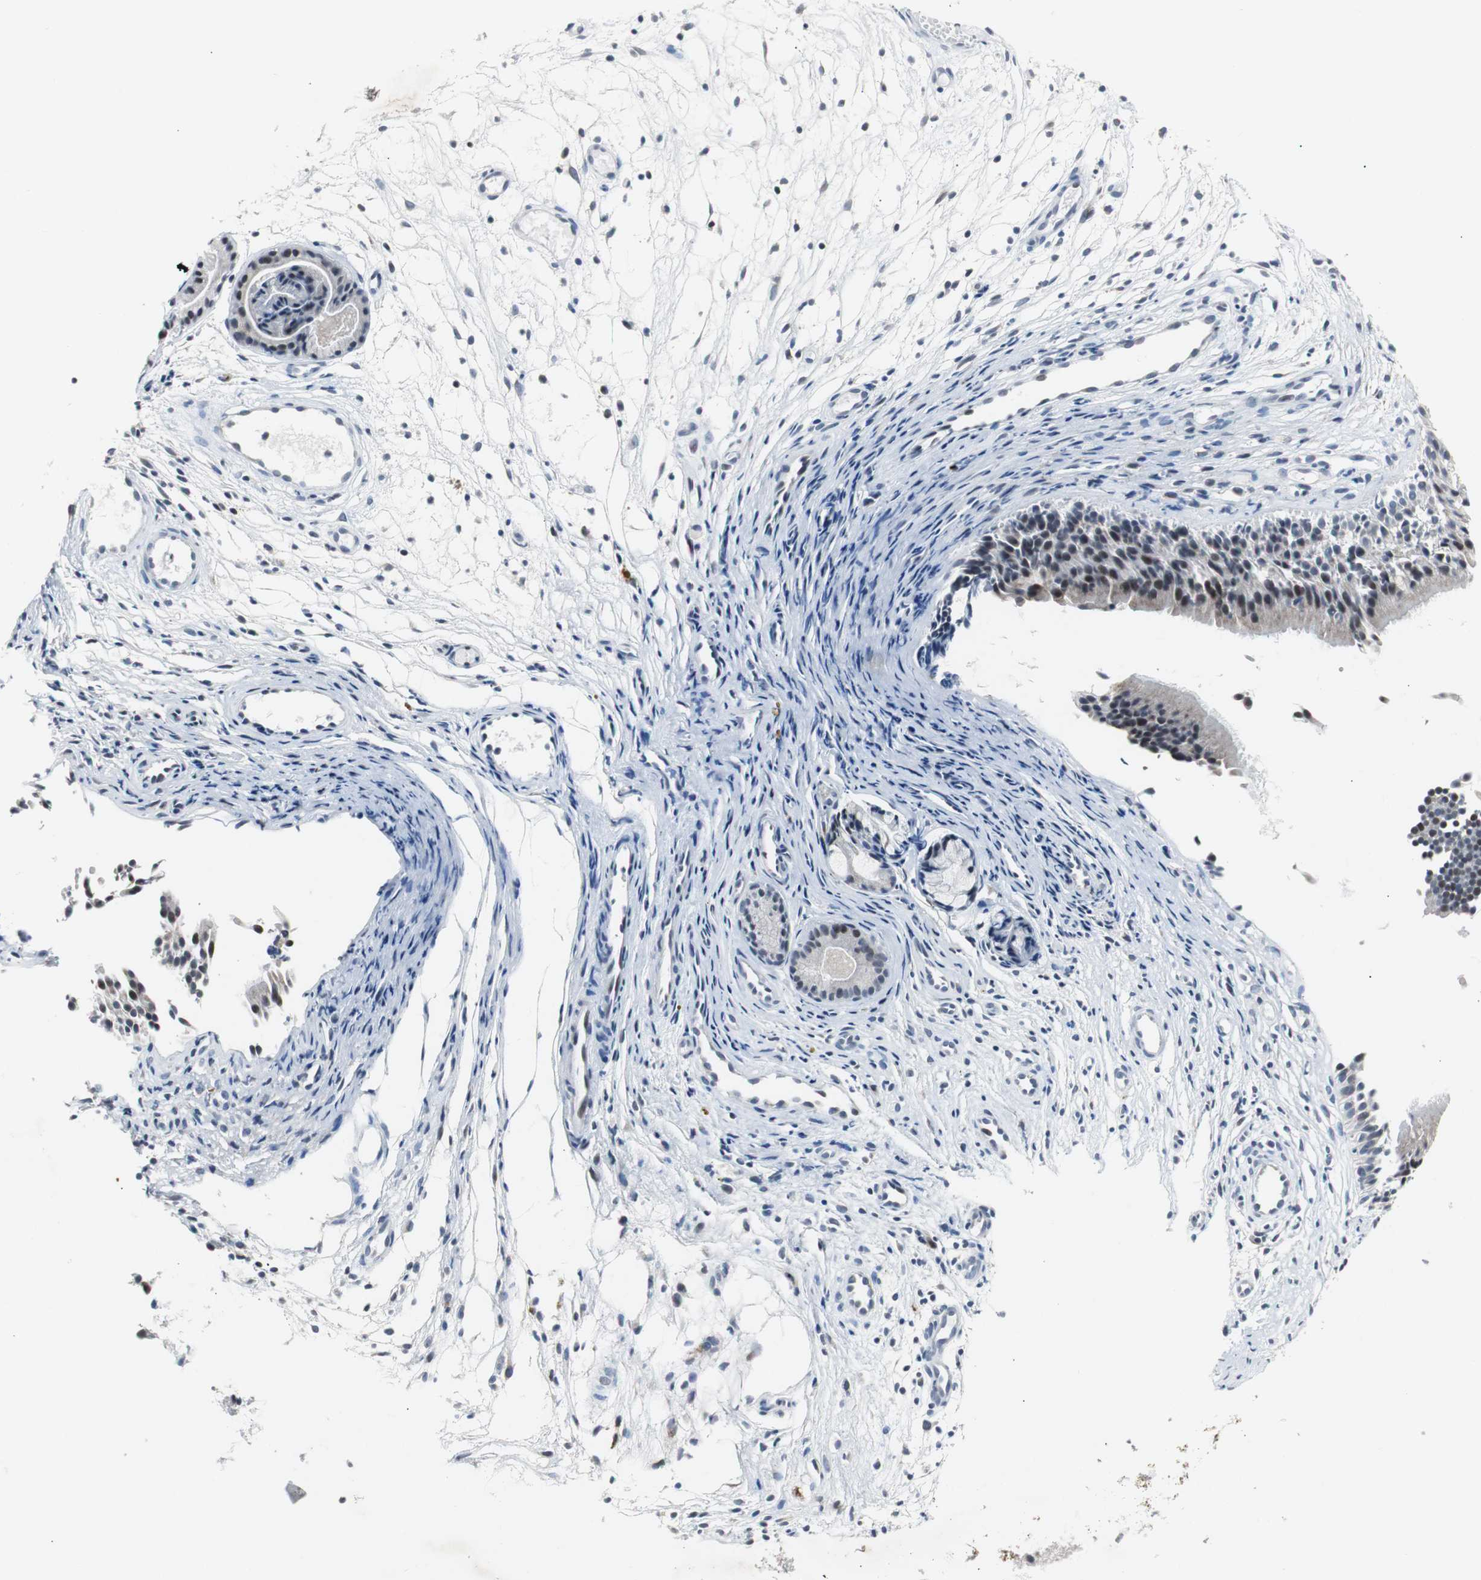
{"staining": {"intensity": "negative", "quantity": "none", "location": "none"}, "tissue": "nasopharynx", "cell_type": "Respiratory epithelial cells", "image_type": "normal", "snomed": [{"axis": "morphology", "description": "Normal tissue, NOS"}, {"axis": "topography", "description": "Nasopharynx"}], "caption": "Human nasopharynx stained for a protein using immunohistochemistry (IHC) reveals no positivity in respiratory epithelial cells.", "gene": "SOX30", "patient": {"sex": "female", "age": 54}}